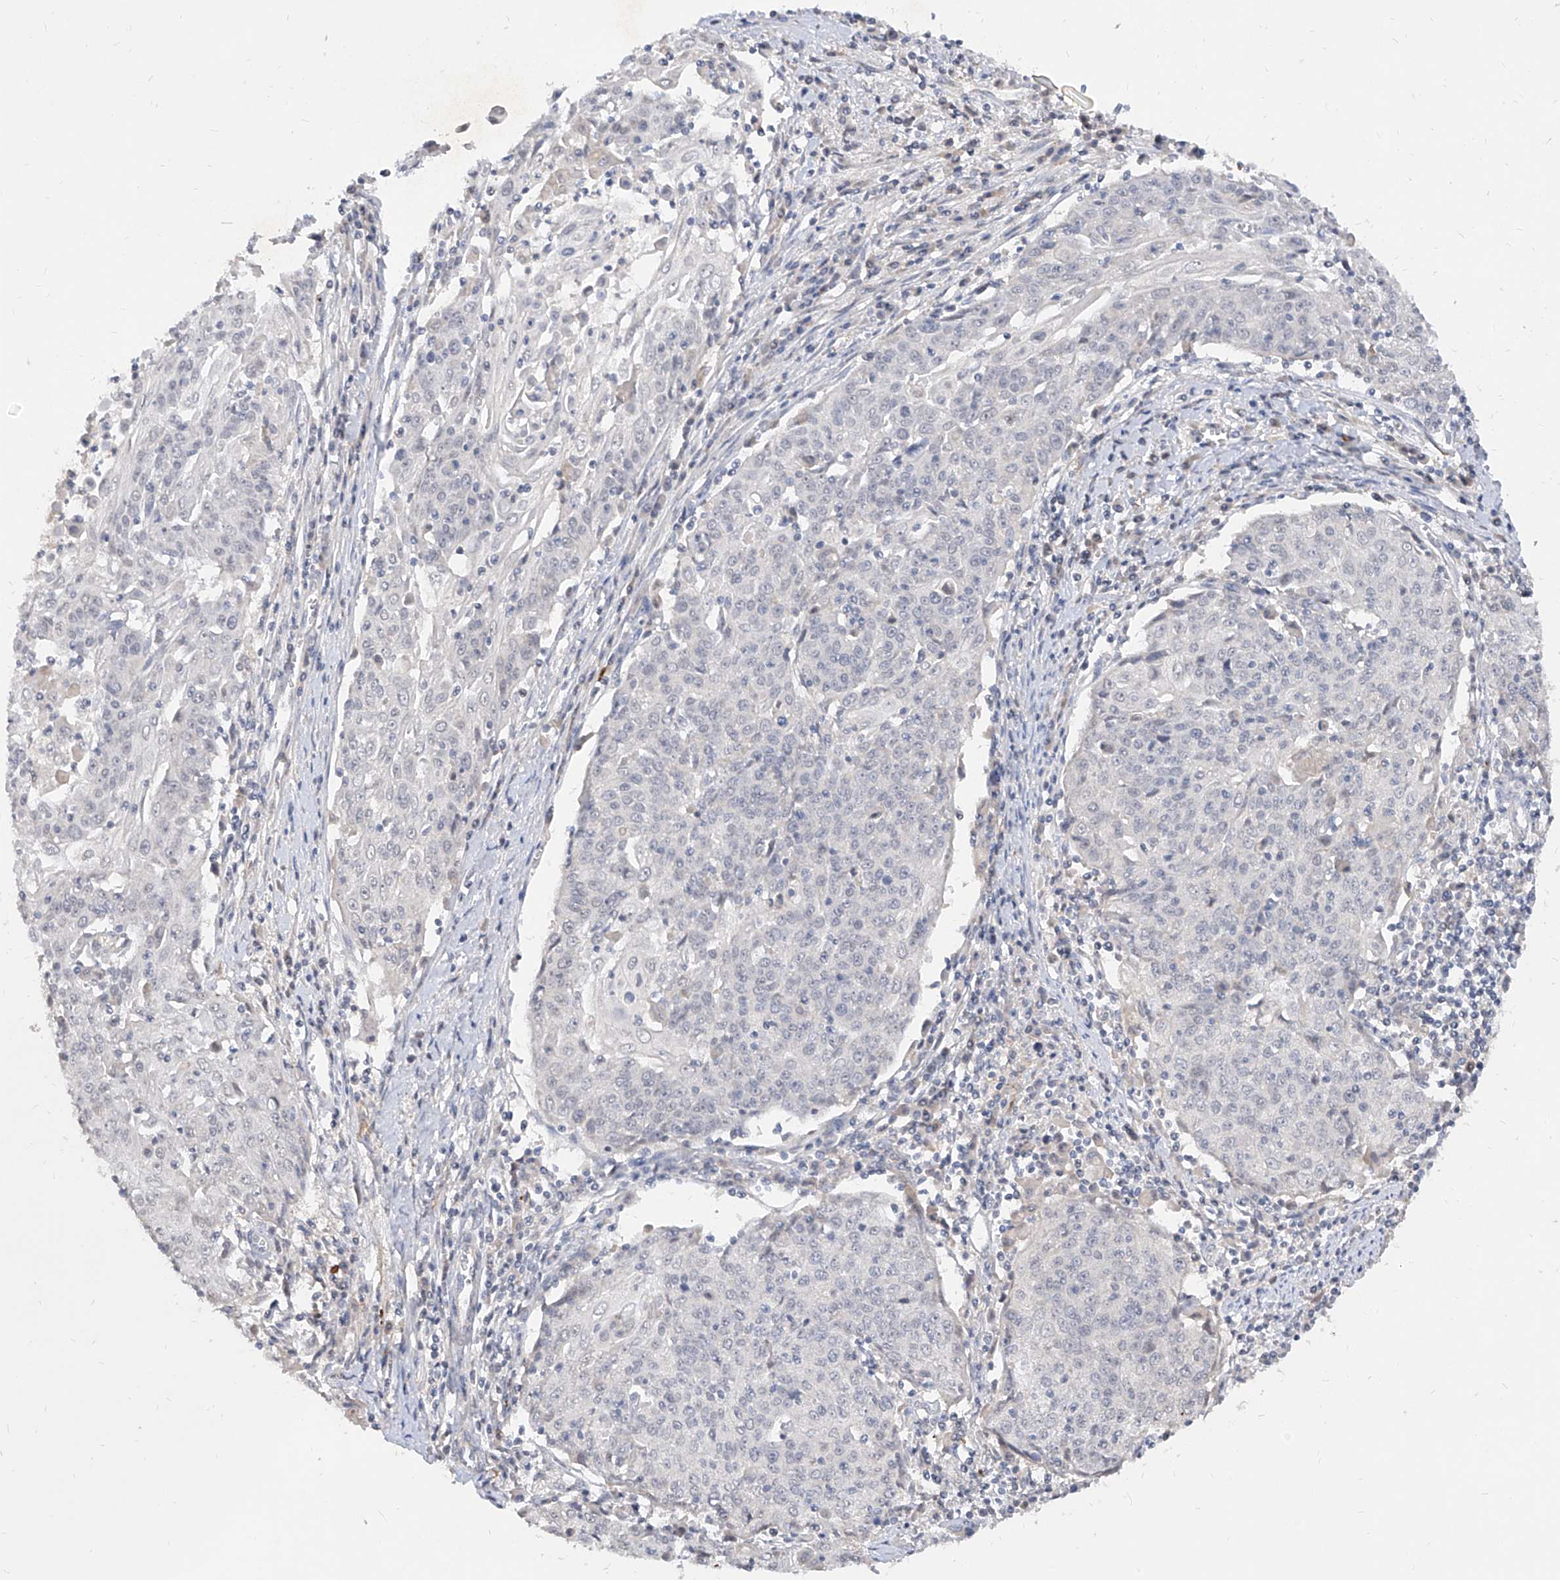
{"staining": {"intensity": "negative", "quantity": "none", "location": "none"}, "tissue": "cervical cancer", "cell_type": "Tumor cells", "image_type": "cancer", "snomed": [{"axis": "morphology", "description": "Squamous cell carcinoma, NOS"}, {"axis": "topography", "description": "Cervix"}], "caption": "The micrograph displays no staining of tumor cells in cervical cancer (squamous cell carcinoma). The staining is performed using DAB (3,3'-diaminobenzidine) brown chromogen with nuclei counter-stained in using hematoxylin.", "gene": "C4A", "patient": {"sex": "female", "age": 48}}